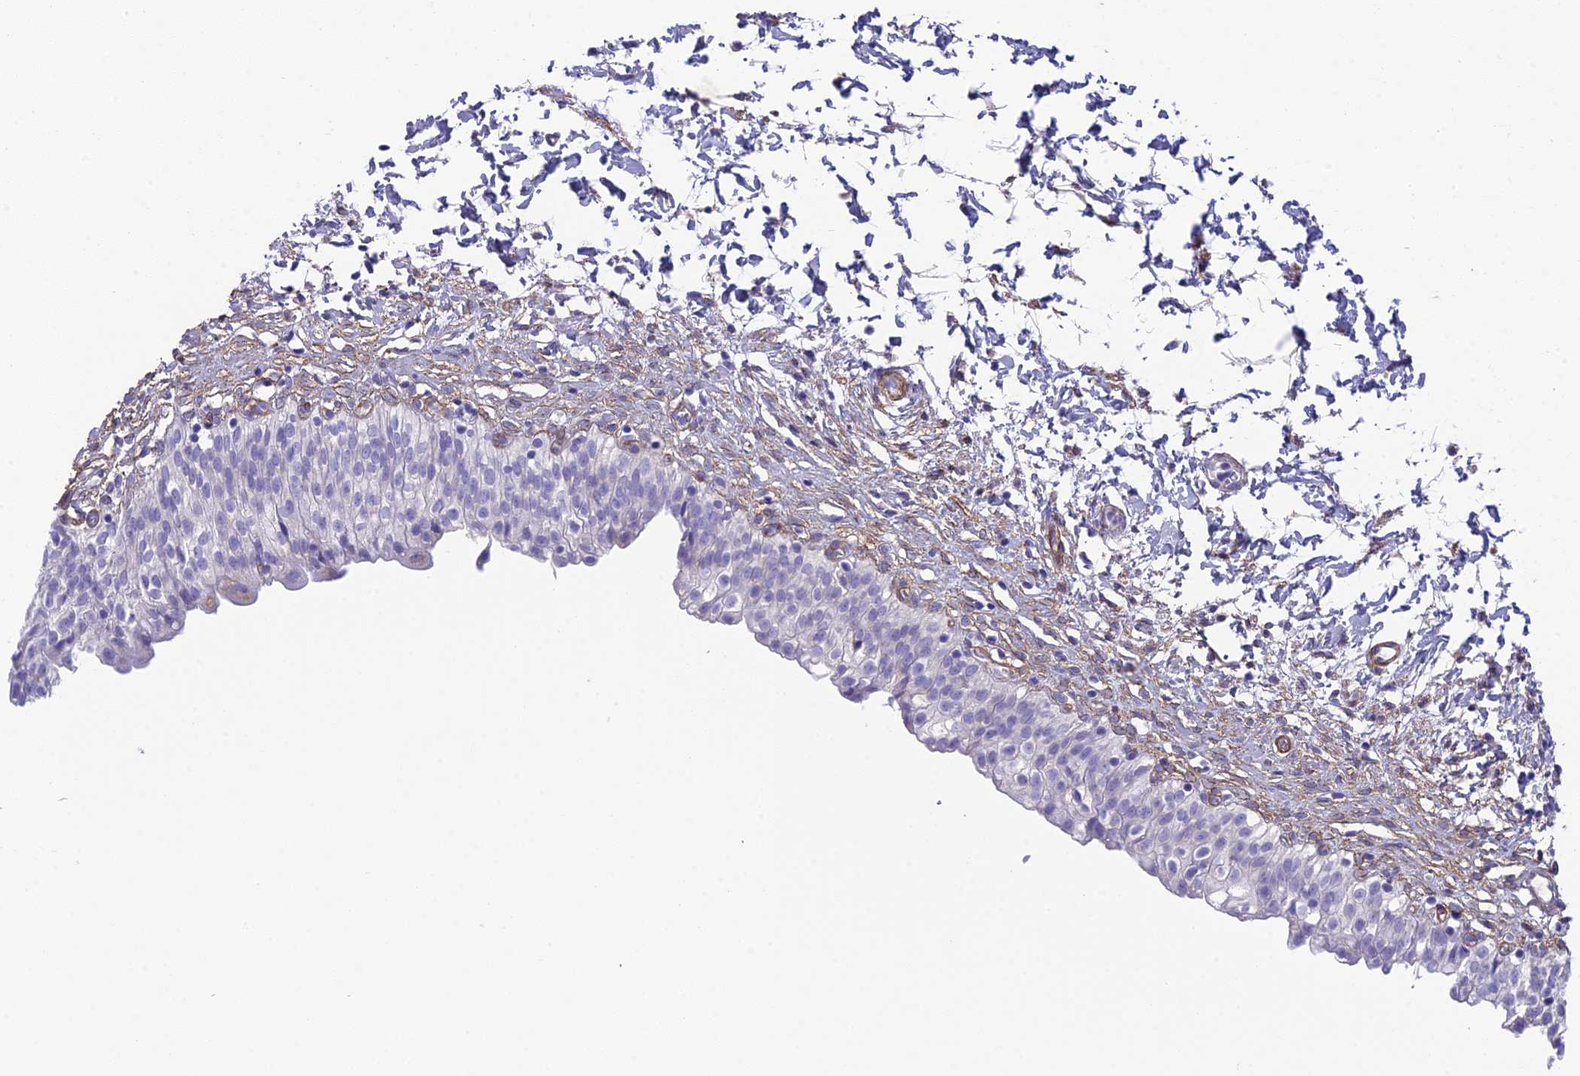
{"staining": {"intensity": "negative", "quantity": "none", "location": "none"}, "tissue": "urinary bladder", "cell_type": "Urothelial cells", "image_type": "normal", "snomed": [{"axis": "morphology", "description": "Normal tissue, NOS"}, {"axis": "topography", "description": "Urinary bladder"}], "caption": "Human urinary bladder stained for a protein using immunohistochemistry (IHC) displays no expression in urothelial cells.", "gene": "TNS1", "patient": {"sex": "male", "age": 55}}